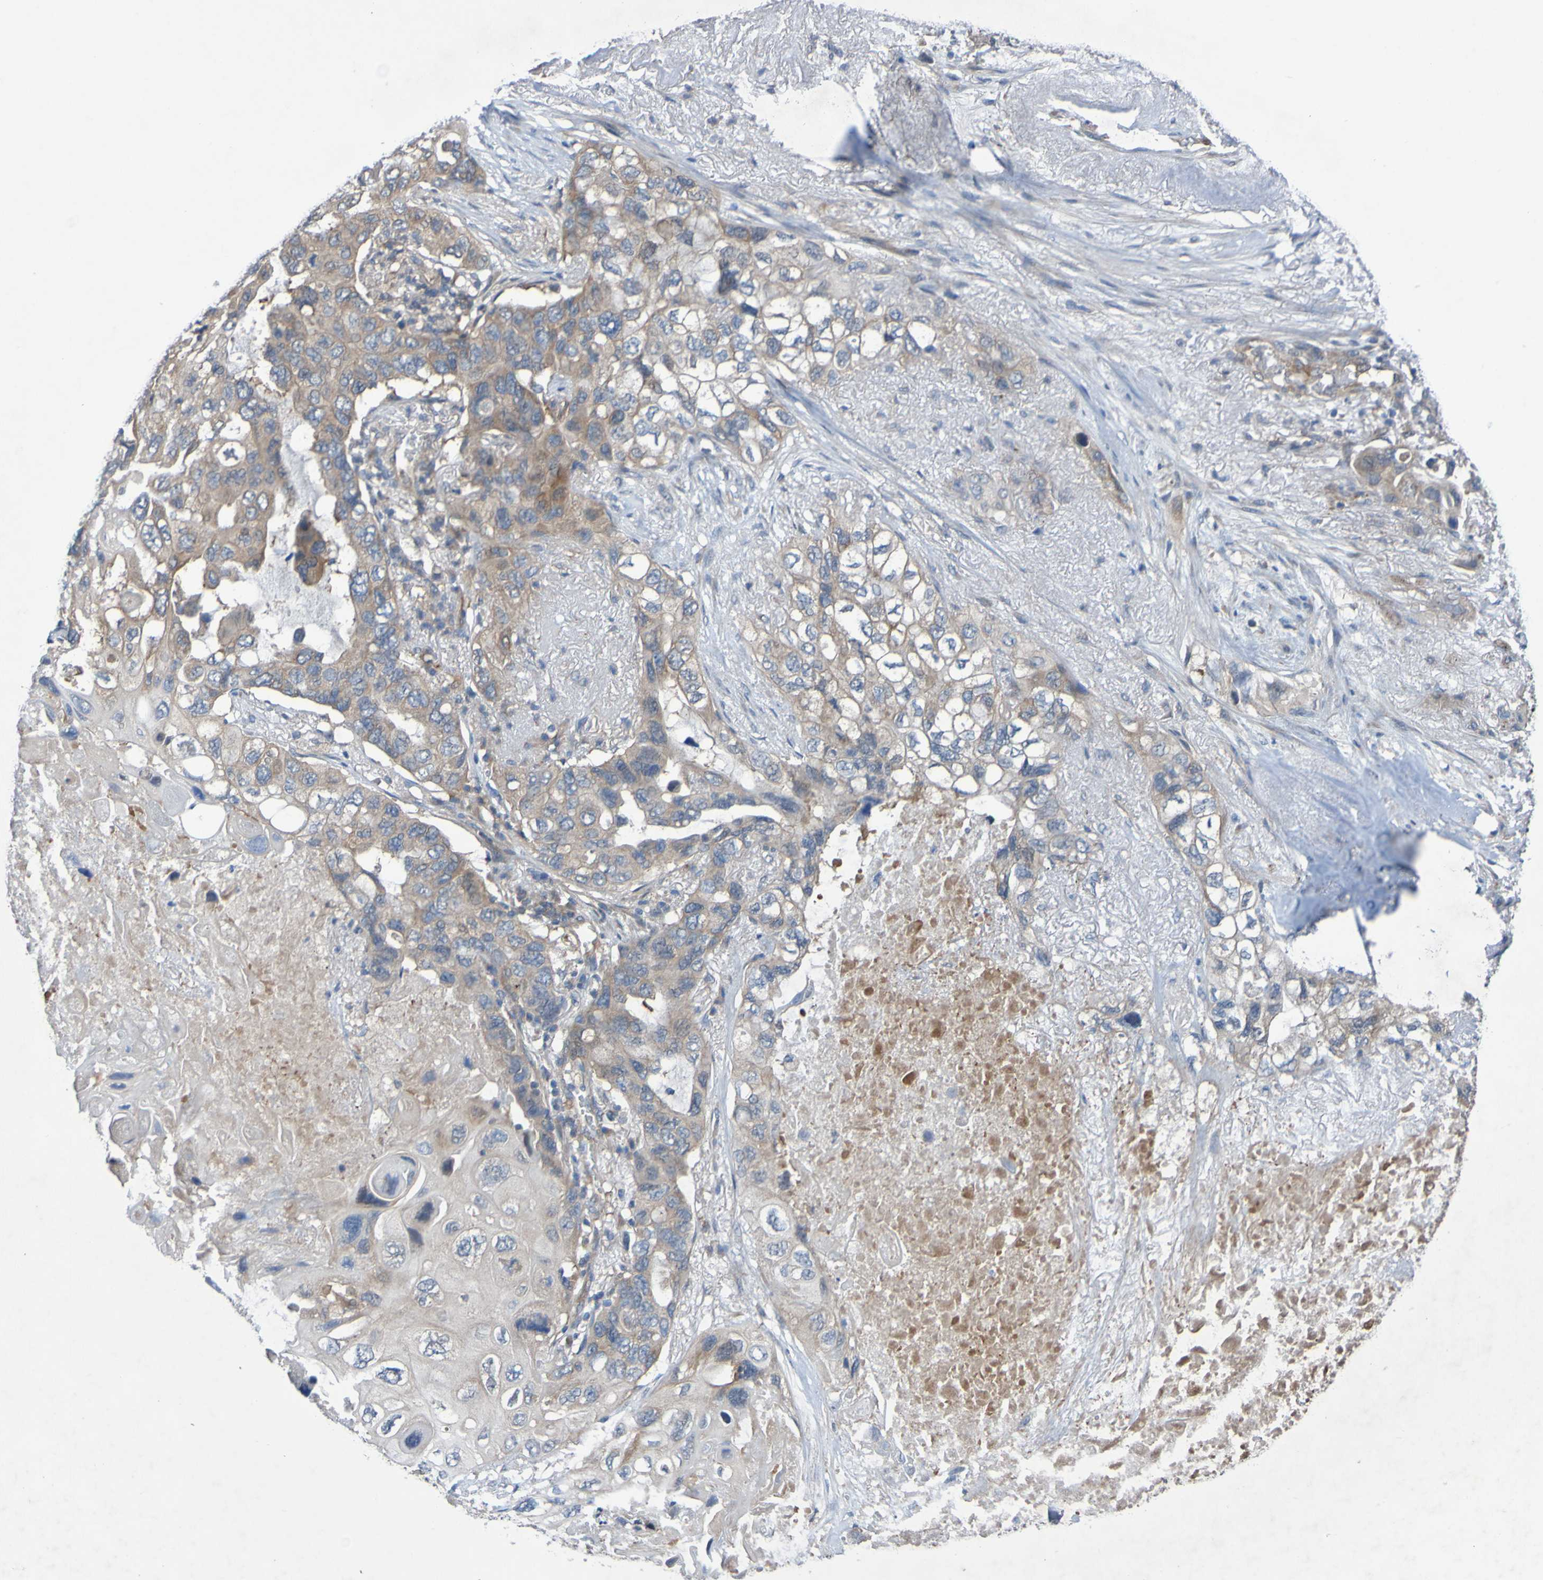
{"staining": {"intensity": "moderate", "quantity": ">75%", "location": "cytoplasmic/membranous"}, "tissue": "lung cancer", "cell_type": "Tumor cells", "image_type": "cancer", "snomed": [{"axis": "morphology", "description": "Squamous cell carcinoma, NOS"}, {"axis": "topography", "description": "Lung"}], "caption": "Lung cancer stained with a brown dye displays moderate cytoplasmic/membranous positive expression in approximately >75% of tumor cells.", "gene": "SDK1", "patient": {"sex": "female", "age": 73}}